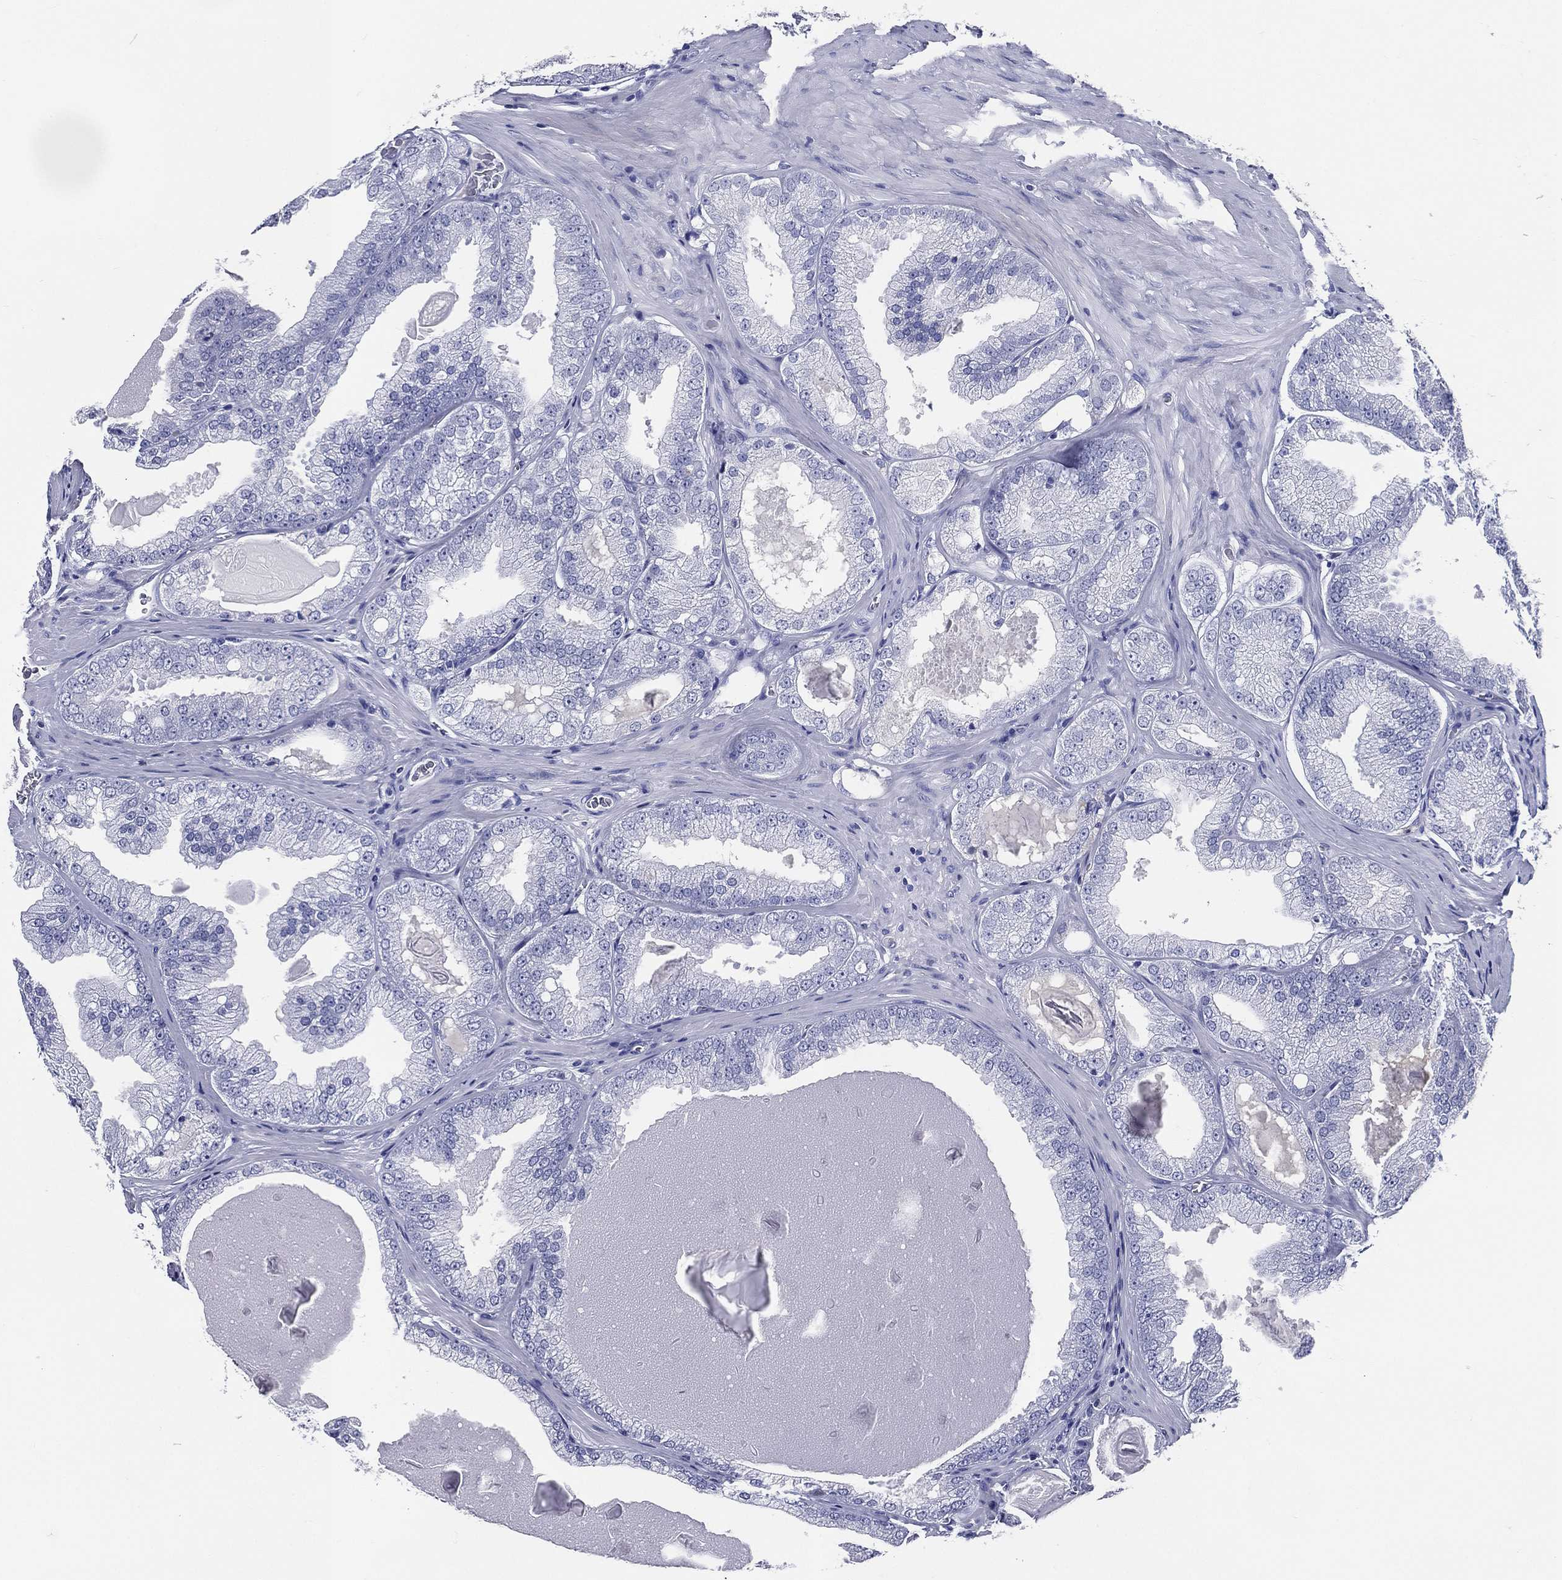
{"staining": {"intensity": "negative", "quantity": "none", "location": "none"}, "tissue": "prostate cancer", "cell_type": "Tumor cells", "image_type": "cancer", "snomed": [{"axis": "morphology", "description": "Adenocarcinoma, Low grade"}, {"axis": "topography", "description": "Prostate"}], "caption": "This is an immunohistochemistry (IHC) histopathology image of human prostate cancer. There is no staining in tumor cells.", "gene": "ACE2", "patient": {"sex": "male", "age": 72}}